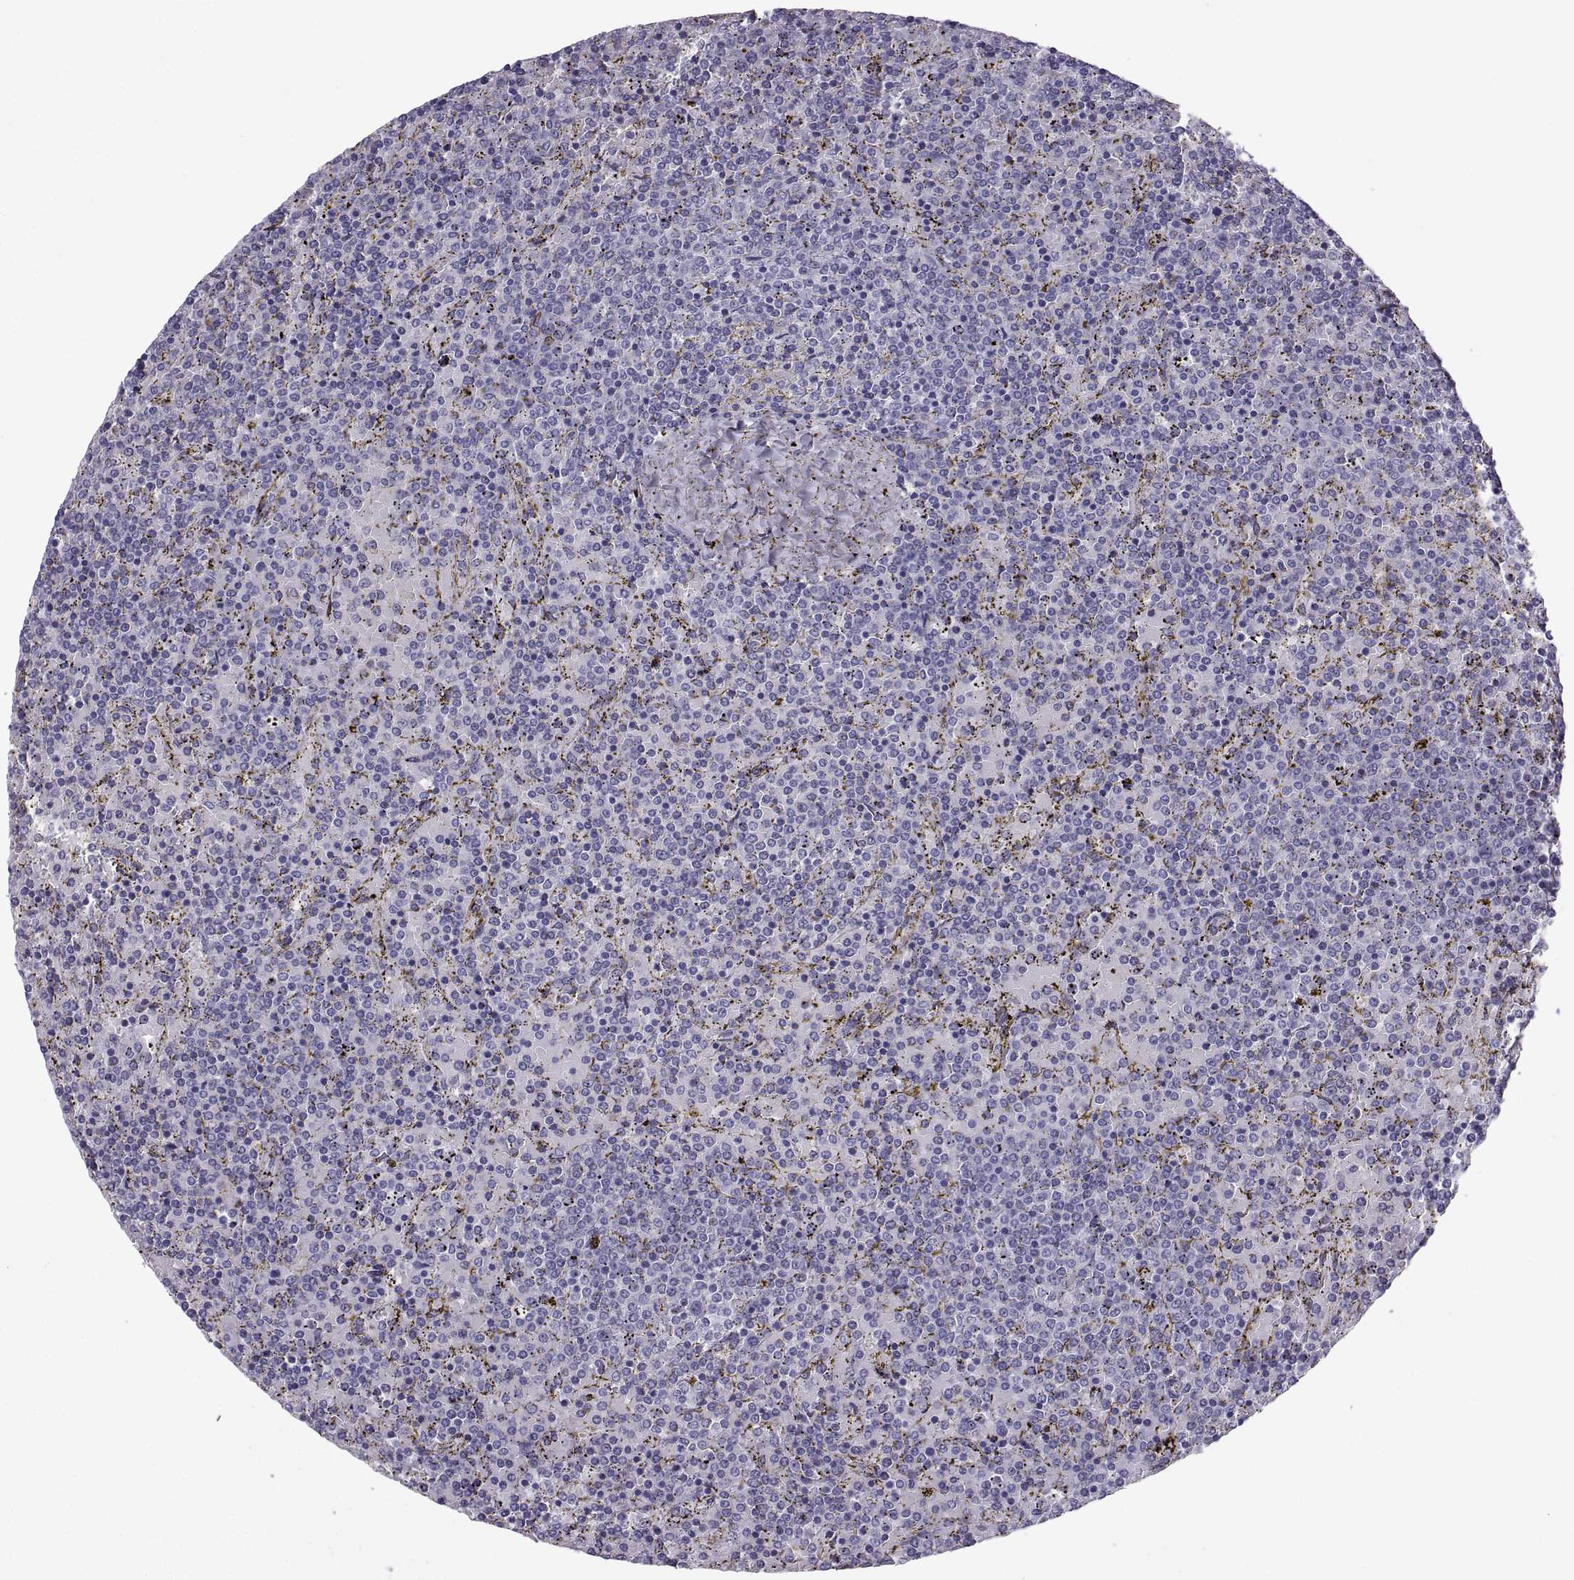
{"staining": {"intensity": "negative", "quantity": "none", "location": "none"}, "tissue": "lymphoma", "cell_type": "Tumor cells", "image_type": "cancer", "snomed": [{"axis": "morphology", "description": "Malignant lymphoma, non-Hodgkin's type, Low grade"}, {"axis": "topography", "description": "Spleen"}], "caption": "Immunohistochemical staining of low-grade malignant lymphoma, non-Hodgkin's type displays no significant positivity in tumor cells. Brightfield microscopy of immunohistochemistry (IHC) stained with DAB (brown) and hematoxylin (blue), captured at high magnification.", "gene": "PCSK1N", "patient": {"sex": "female", "age": 77}}